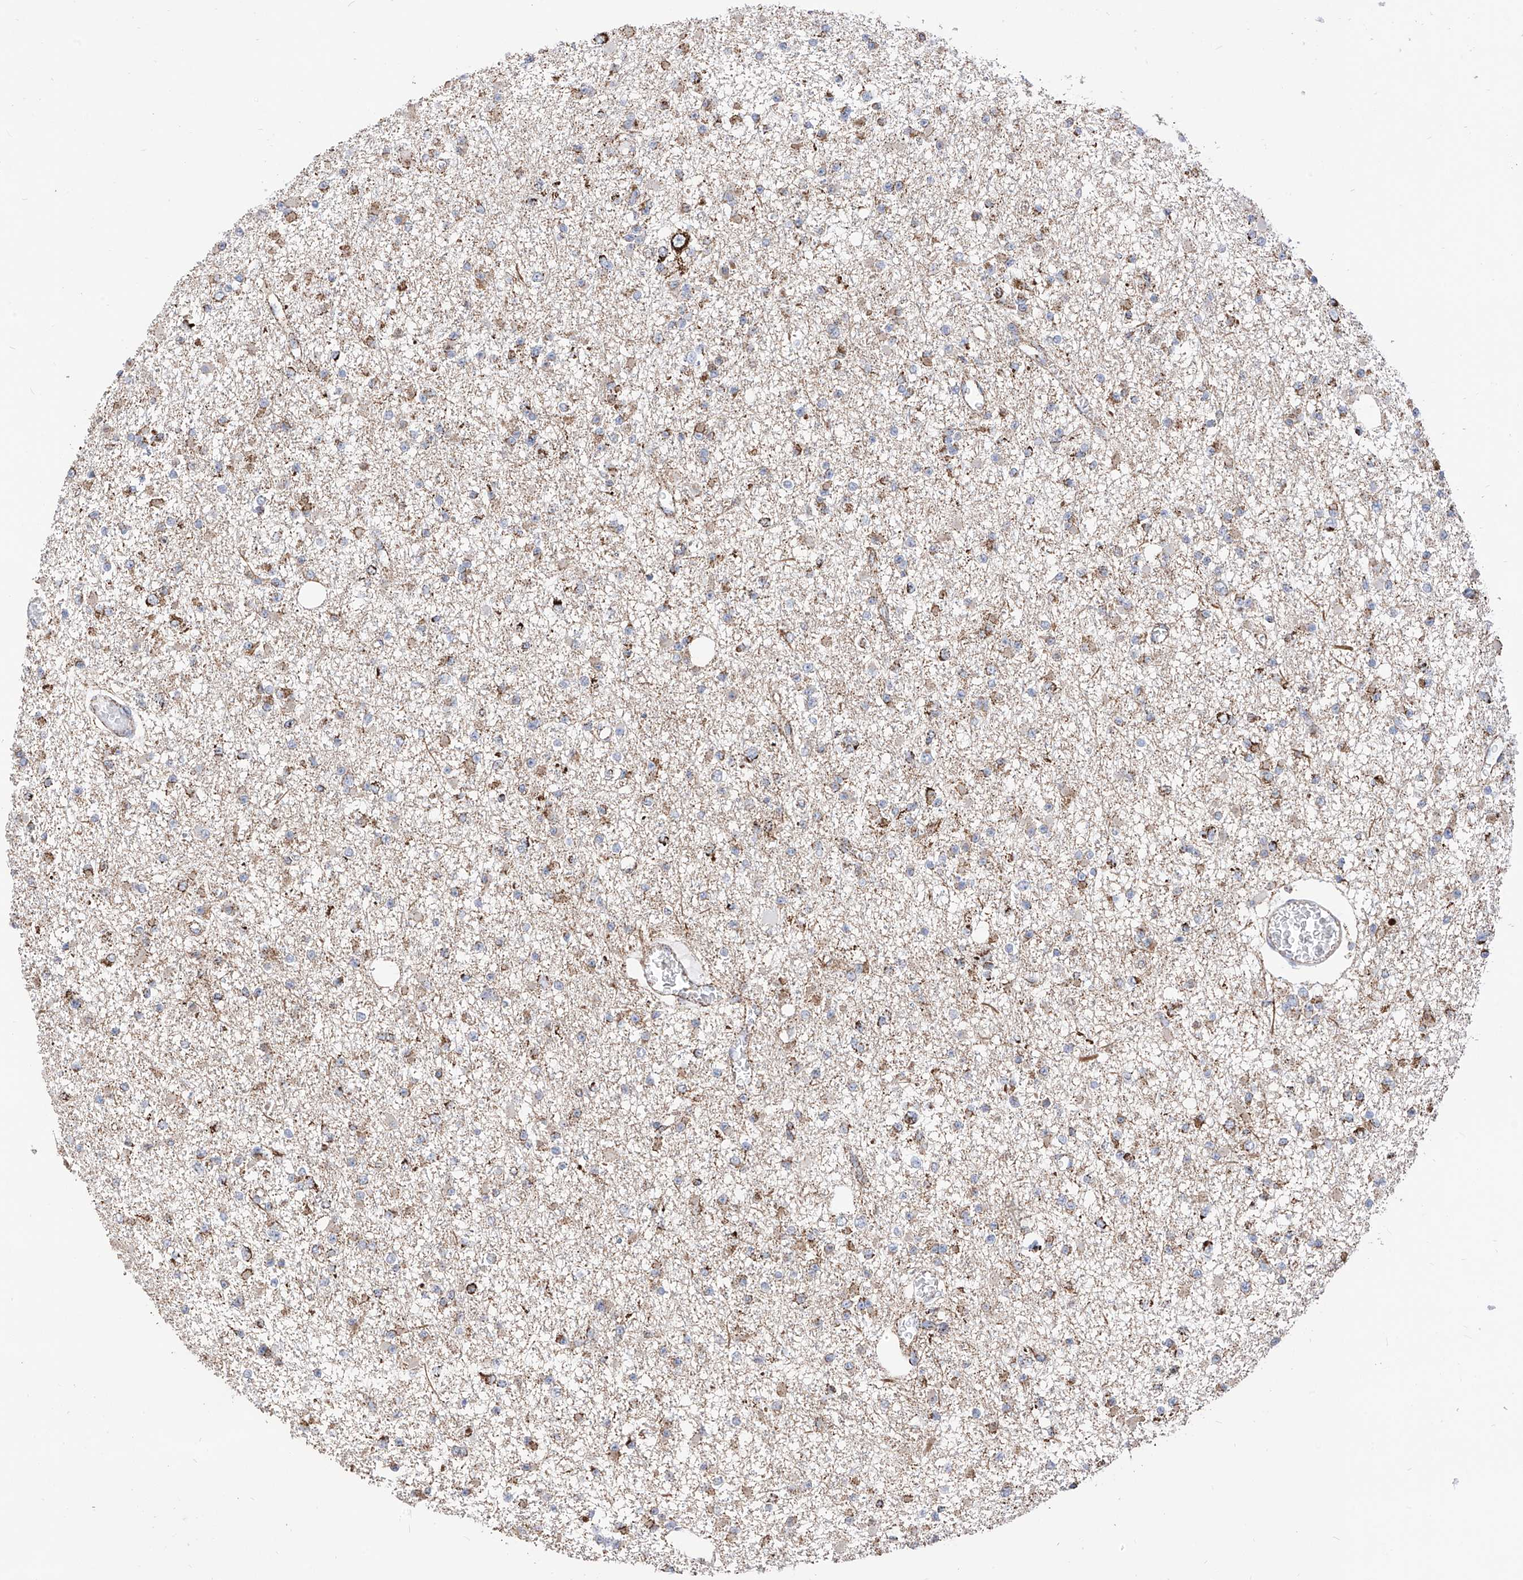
{"staining": {"intensity": "strong", "quantity": "<25%", "location": "cytoplasmic/membranous"}, "tissue": "glioma", "cell_type": "Tumor cells", "image_type": "cancer", "snomed": [{"axis": "morphology", "description": "Glioma, malignant, Low grade"}, {"axis": "topography", "description": "Brain"}], "caption": "Glioma was stained to show a protein in brown. There is medium levels of strong cytoplasmic/membranous positivity in about <25% of tumor cells.", "gene": "COX5B", "patient": {"sex": "female", "age": 22}}